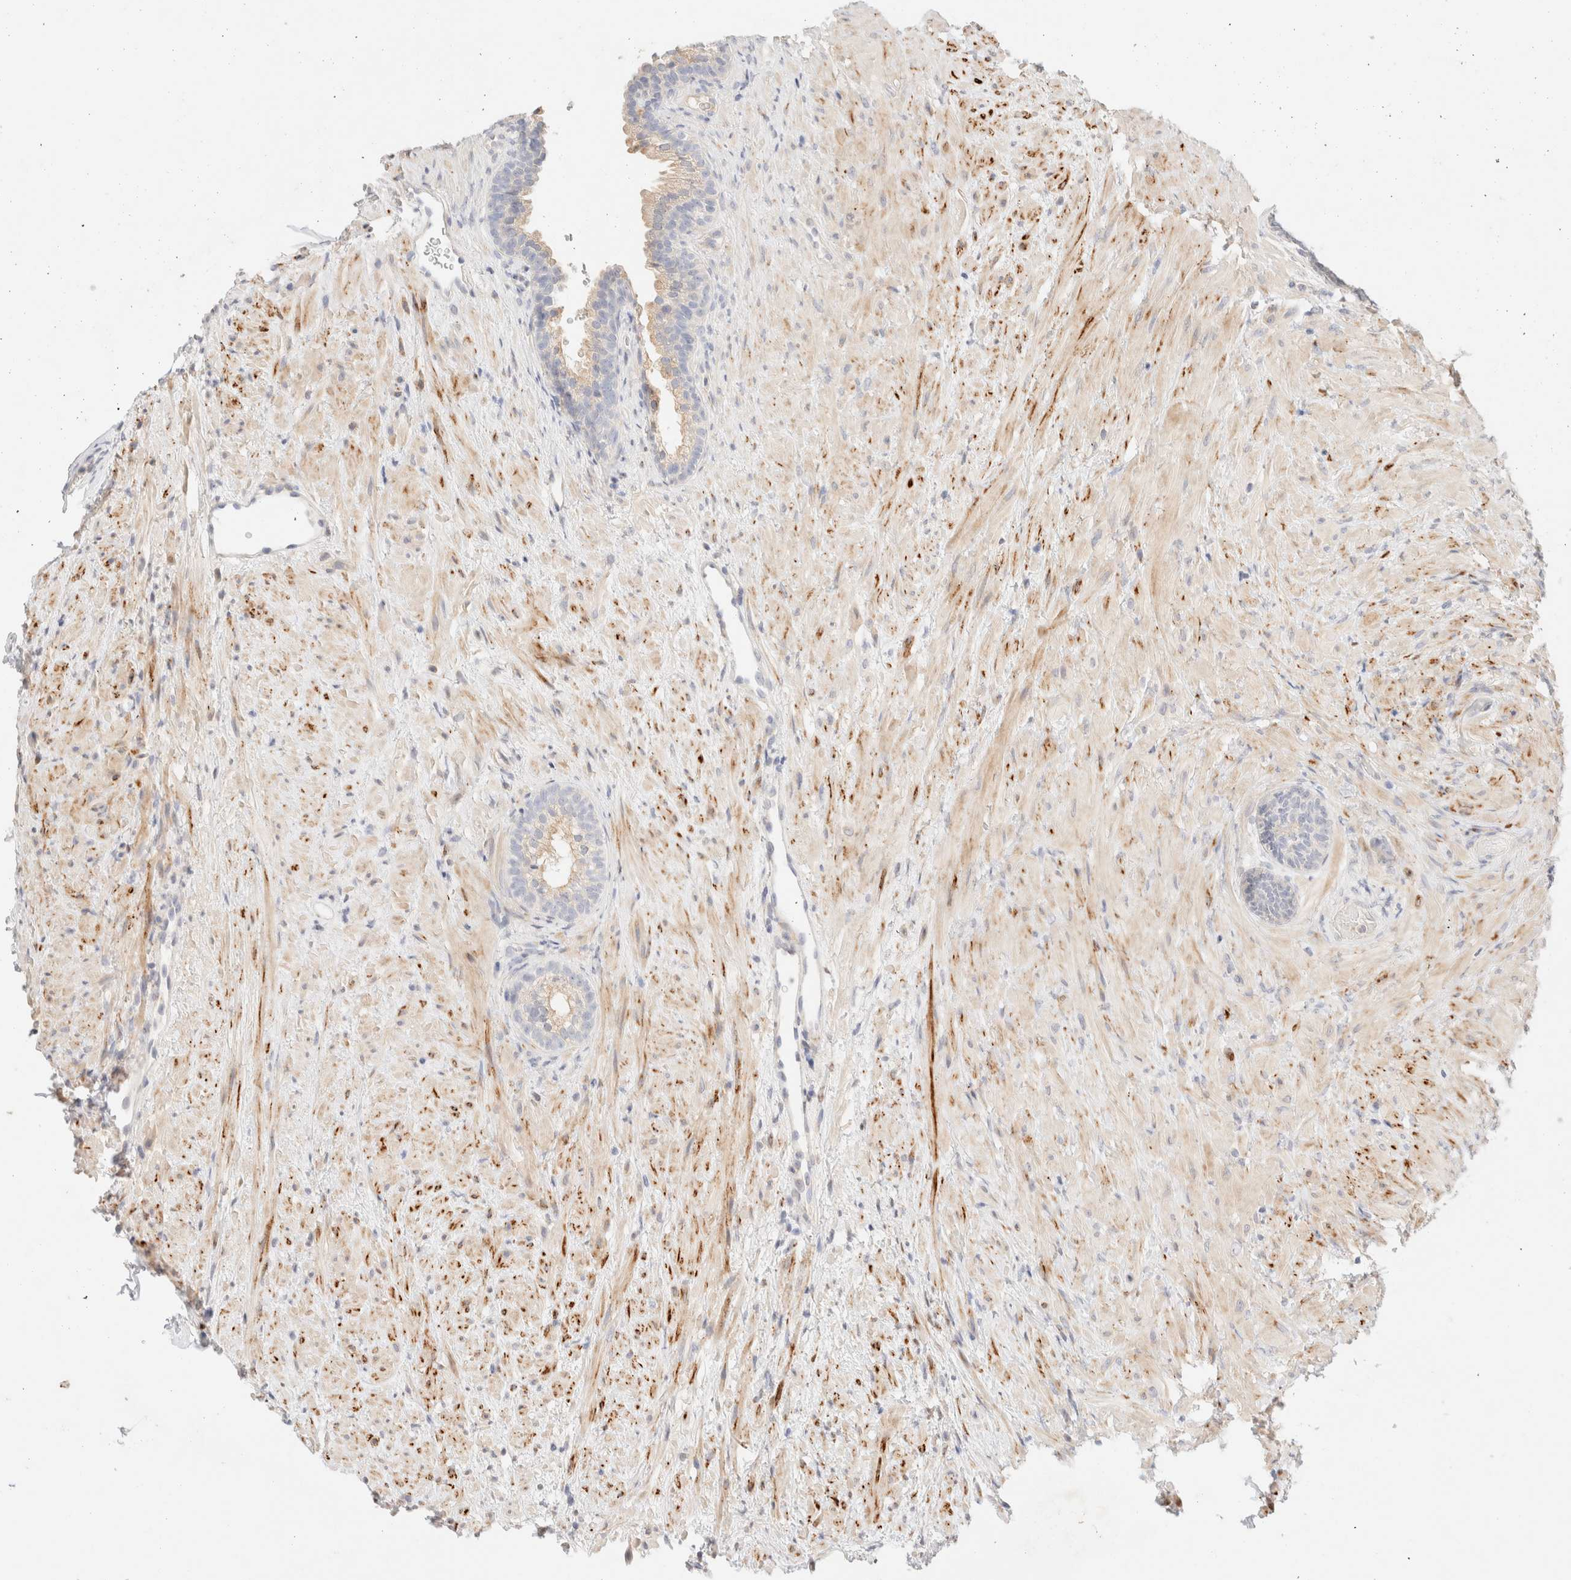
{"staining": {"intensity": "weak", "quantity": "<25%", "location": "cytoplasmic/membranous"}, "tissue": "prostate", "cell_type": "Glandular cells", "image_type": "normal", "snomed": [{"axis": "morphology", "description": "Normal tissue, NOS"}, {"axis": "topography", "description": "Prostate"}], "caption": "Immunohistochemistry (IHC) of normal human prostate reveals no staining in glandular cells. Brightfield microscopy of immunohistochemistry (IHC) stained with DAB (3,3'-diaminobenzidine) (brown) and hematoxylin (blue), captured at high magnification.", "gene": "SNTB1", "patient": {"sex": "male", "age": 76}}